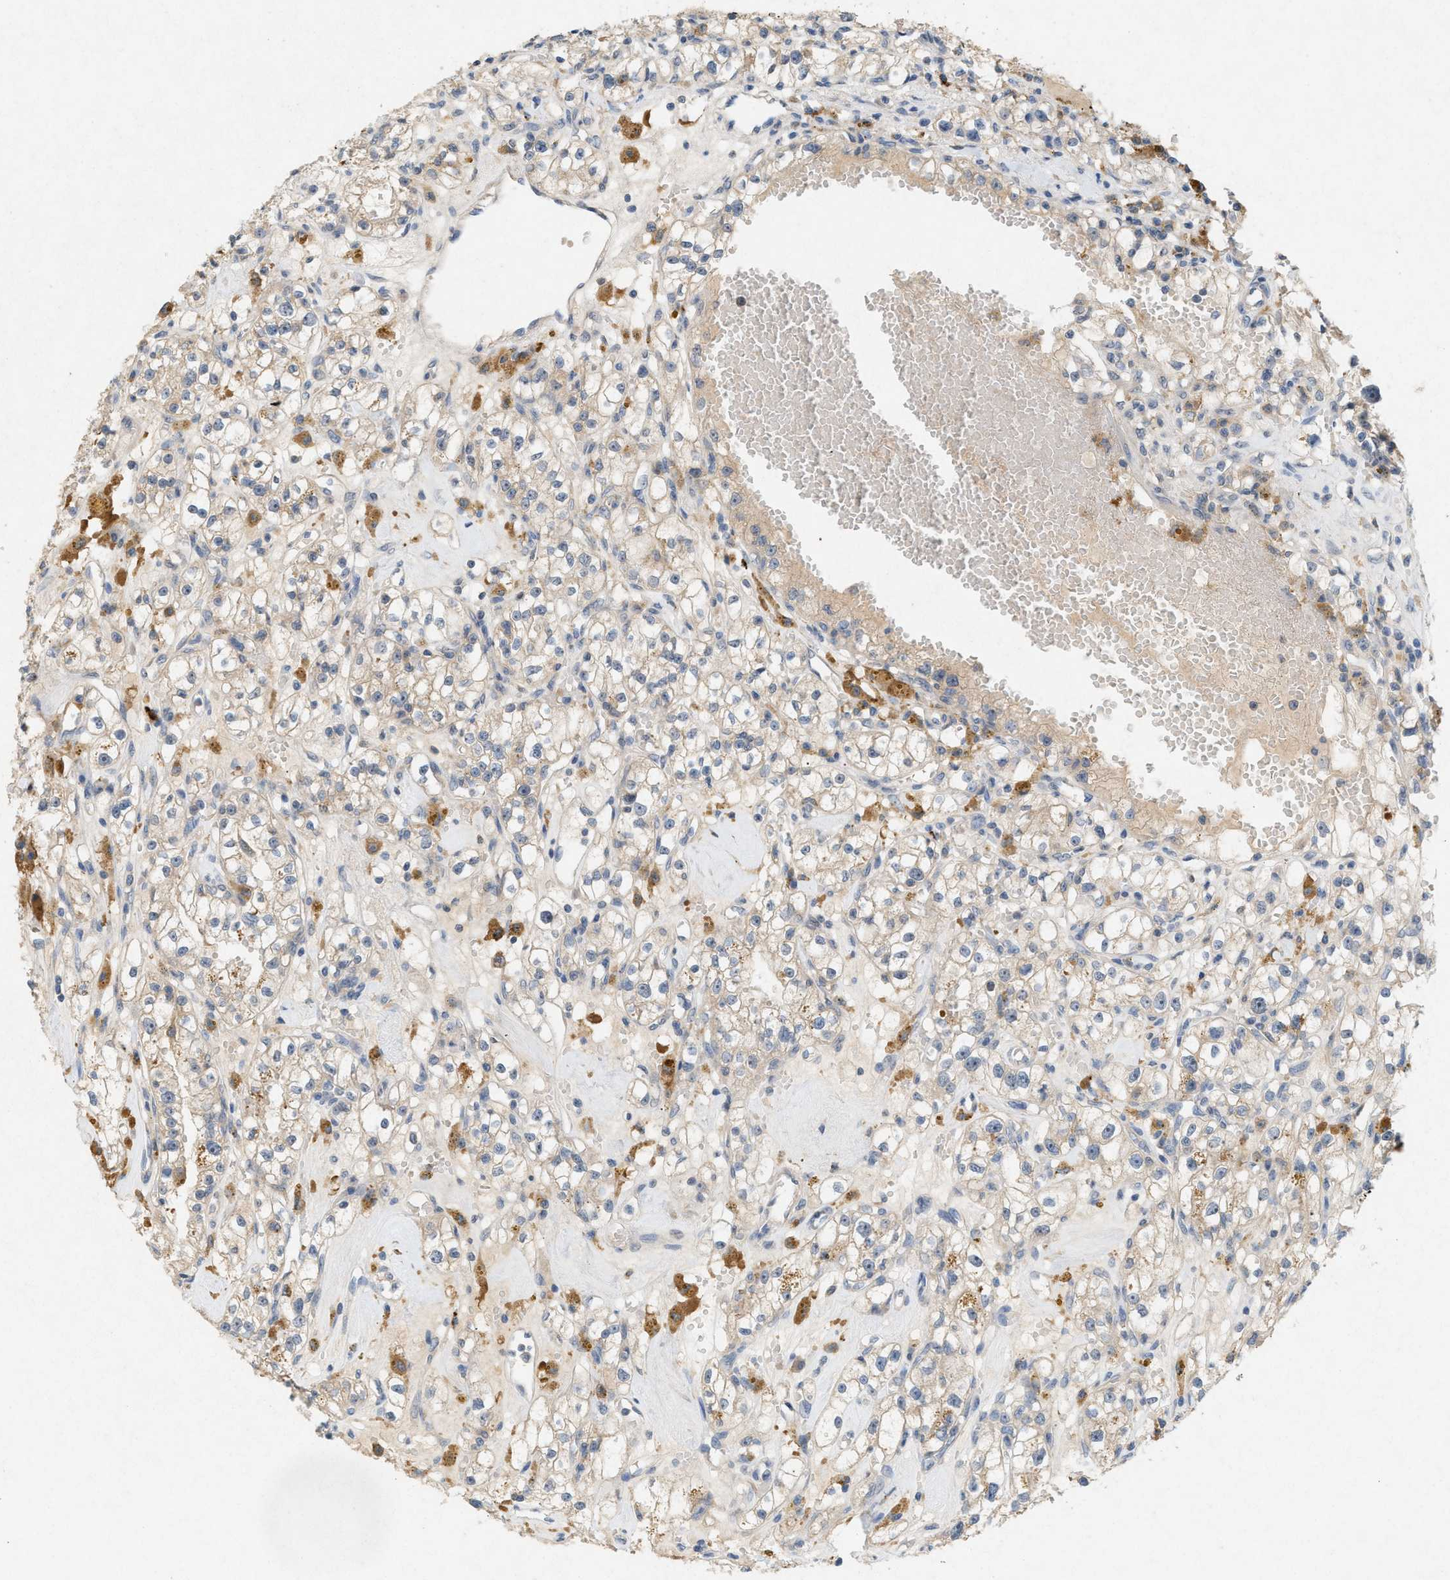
{"staining": {"intensity": "weak", "quantity": "25%-75%", "location": "cytoplasmic/membranous"}, "tissue": "renal cancer", "cell_type": "Tumor cells", "image_type": "cancer", "snomed": [{"axis": "morphology", "description": "Adenocarcinoma, NOS"}, {"axis": "topography", "description": "Kidney"}], "caption": "Weak cytoplasmic/membranous protein staining is seen in approximately 25%-75% of tumor cells in renal cancer.", "gene": "DCAF7", "patient": {"sex": "male", "age": 56}}